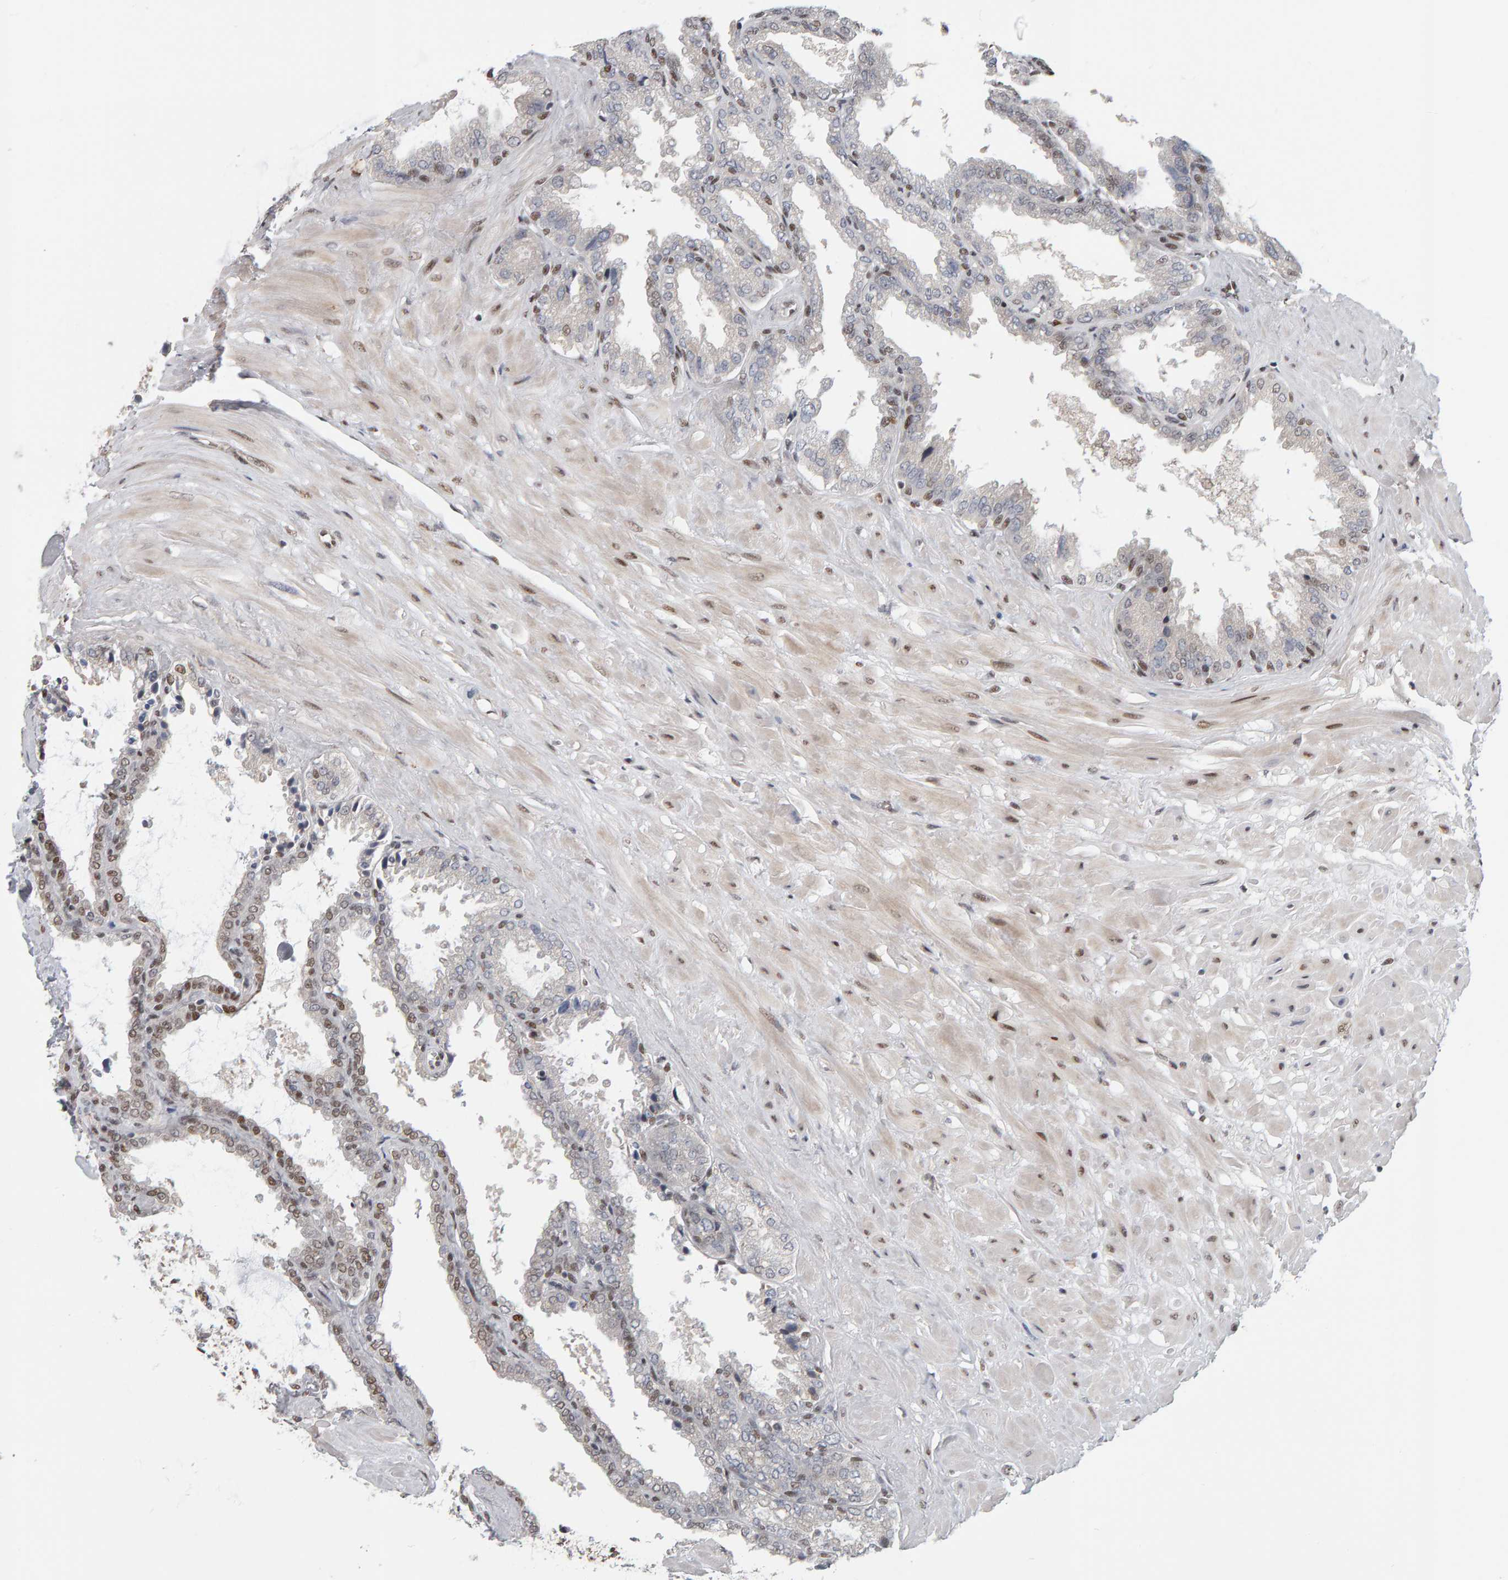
{"staining": {"intensity": "moderate", "quantity": "25%-75%", "location": "nuclear"}, "tissue": "seminal vesicle", "cell_type": "Glandular cells", "image_type": "normal", "snomed": [{"axis": "morphology", "description": "Normal tissue, NOS"}, {"axis": "topography", "description": "Seminal veicle"}], "caption": "About 25%-75% of glandular cells in unremarkable seminal vesicle show moderate nuclear protein expression as visualized by brown immunohistochemical staining.", "gene": "ATF7IP", "patient": {"sex": "male", "age": 46}}